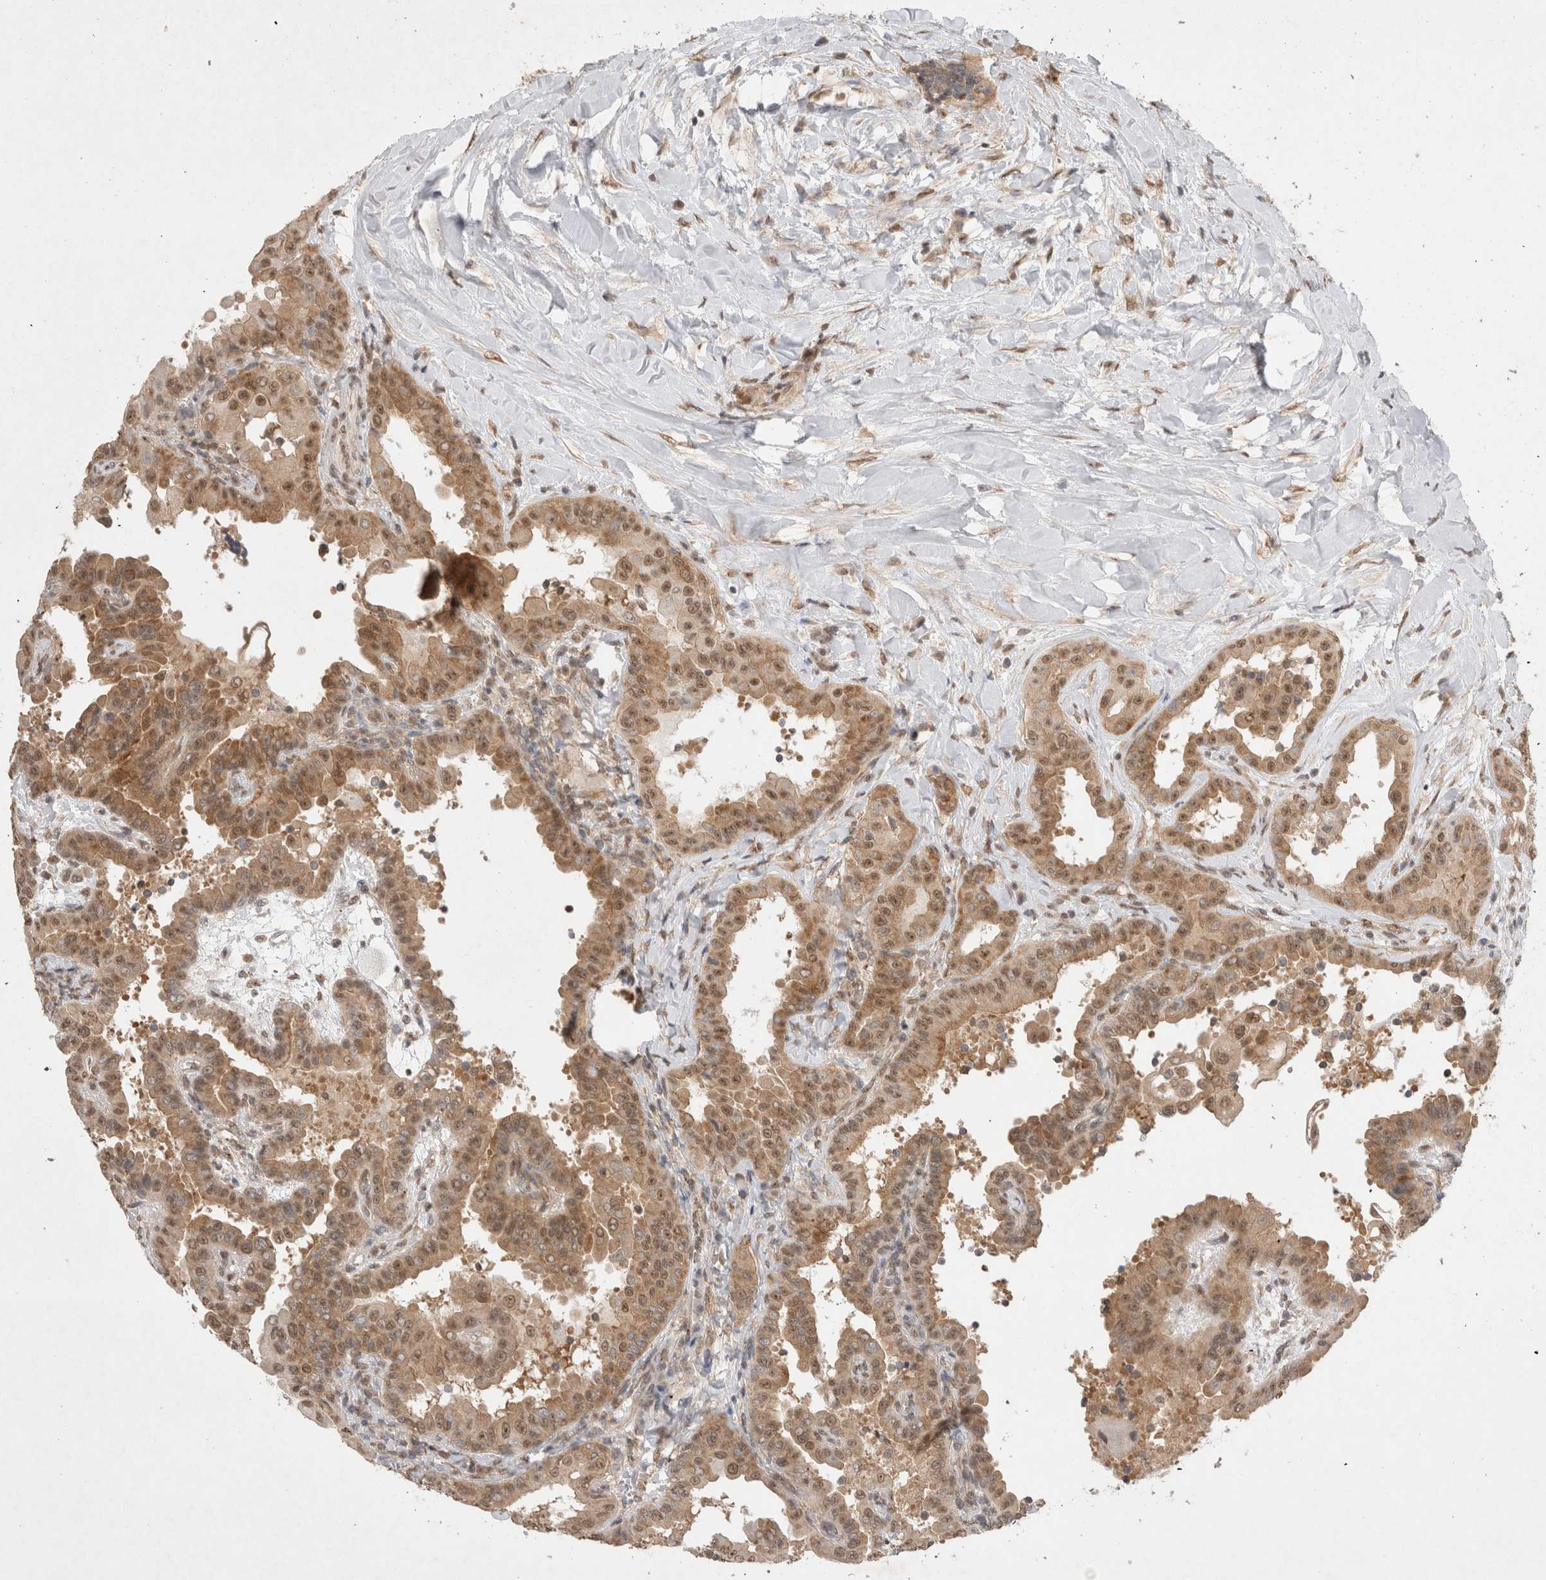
{"staining": {"intensity": "moderate", "quantity": ">75%", "location": "cytoplasmic/membranous,nuclear"}, "tissue": "thyroid cancer", "cell_type": "Tumor cells", "image_type": "cancer", "snomed": [{"axis": "morphology", "description": "Papillary adenocarcinoma, NOS"}, {"axis": "topography", "description": "Thyroid gland"}], "caption": "Protein staining of thyroid cancer (papillary adenocarcinoma) tissue demonstrates moderate cytoplasmic/membranous and nuclear expression in approximately >75% of tumor cells.", "gene": "WIPF2", "patient": {"sex": "male", "age": 33}}